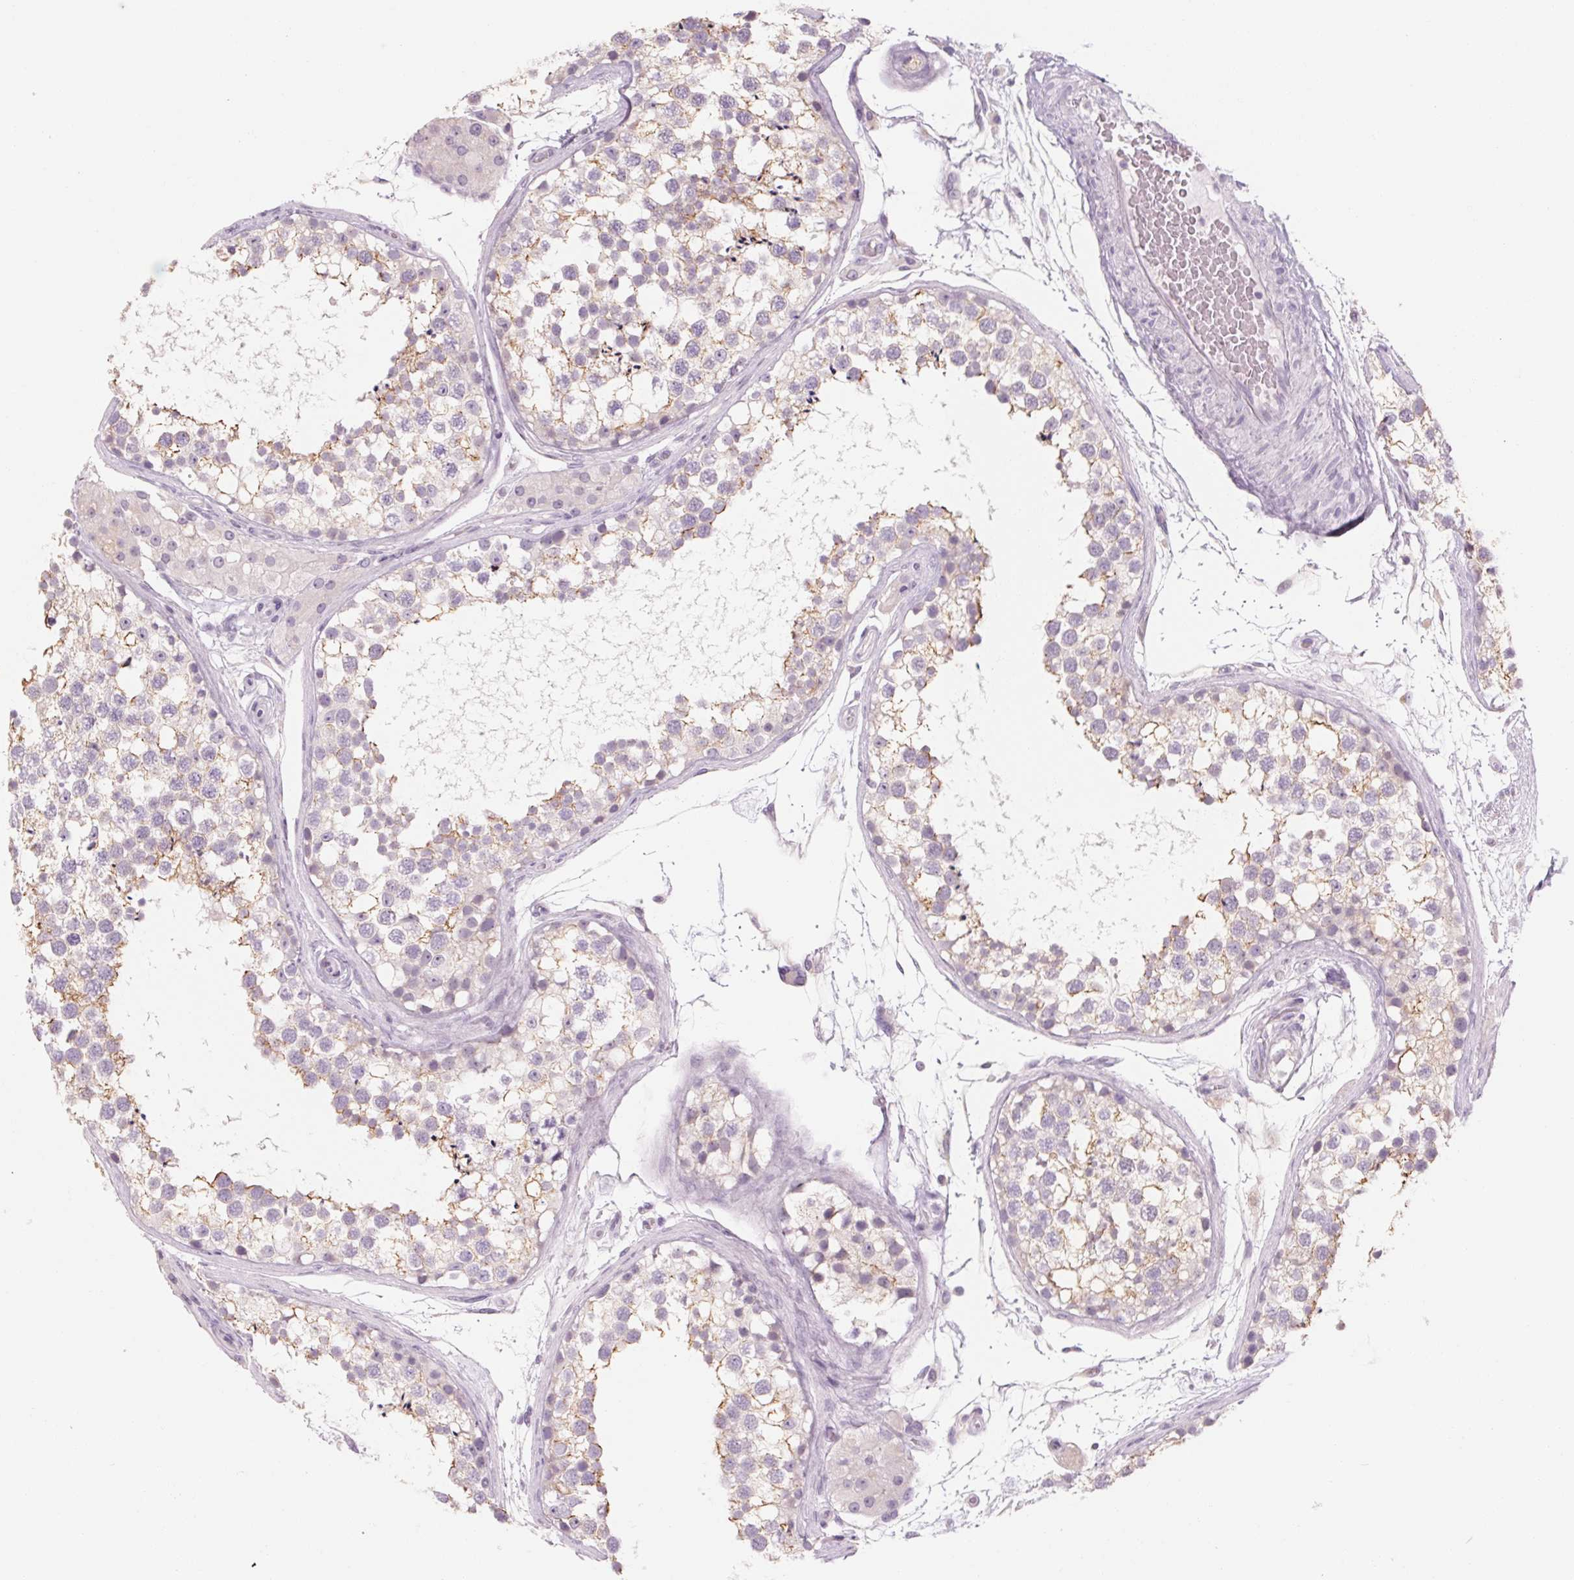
{"staining": {"intensity": "weak", "quantity": "25%-75%", "location": "cytoplasmic/membranous"}, "tissue": "testis", "cell_type": "Cells in seminiferous ducts", "image_type": "normal", "snomed": [{"axis": "morphology", "description": "Normal tissue, NOS"}, {"axis": "morphology", "description": "Seminoma, NOS"}, {"axis": "topography", "description": "Testis"}], "caption": "DAB immunohistochemical staining of benign human testis exhibits weak cytoplasmic/membranous protein expression in about 25%-75% of cells in seminiferous ducts. The protein of interest is stained brown, and the nuclei are stained in blue (DAB IHC with brightfield microscopy, high magnification).", "gene": "POU1F1", "patient": {"sex": "male", "age": 65}}